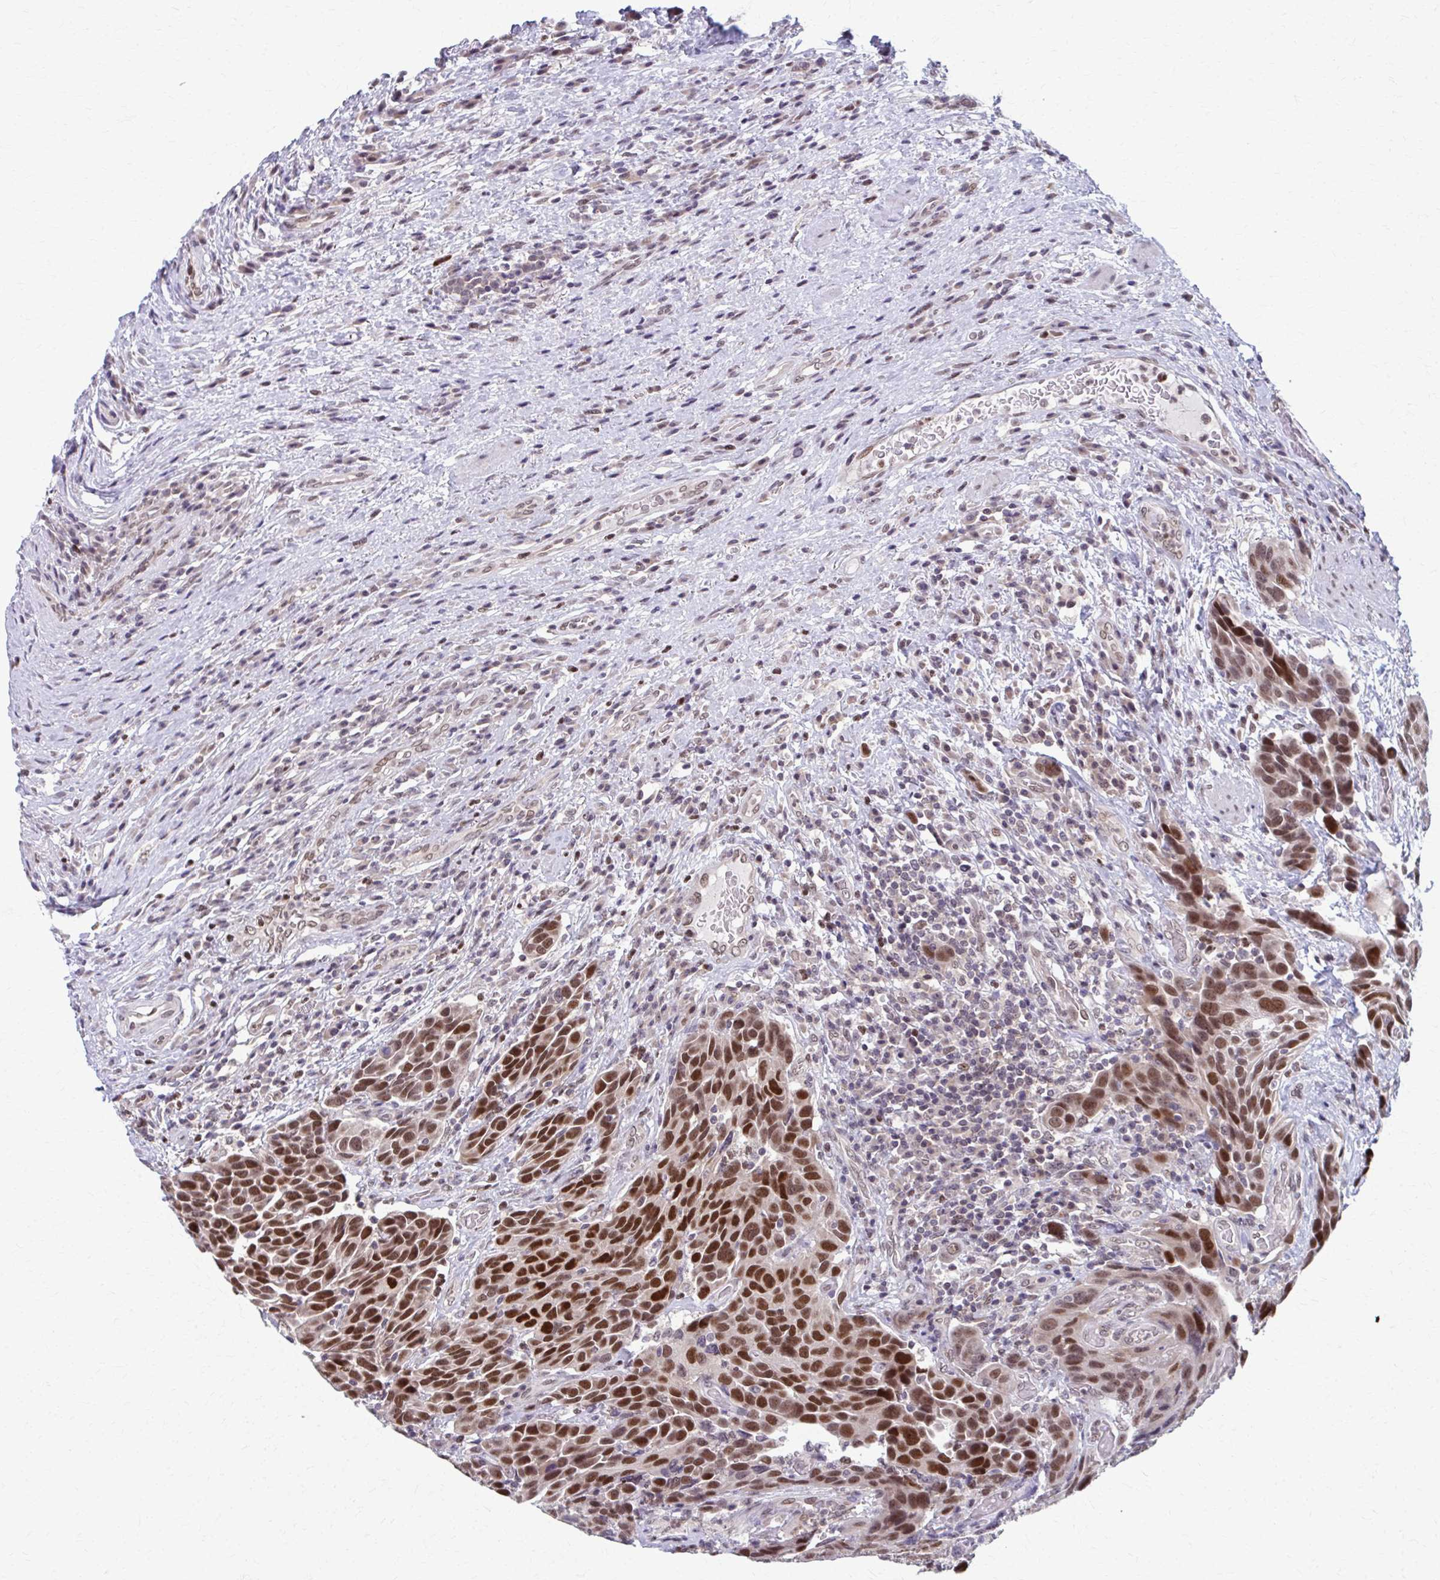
{"staining": {"intensity": "strong", "quantity": ">75%", "location": "nuclear"}, "tissue": "urothelial cancer", "cell_type": "Tumor cells", "image_type": "cancer", "snomed": [{"axis": "morphology", "description": "Urothelial carcinoma, High grade"}, {"axis": "topography", "description": "Urinary bladder"}], "caption": "Immunohistochemistry histopathology image of neoplastic tissue: human high-grade urothelial carcinoma stained using immunohistochemistry (IHC) exhibits high levels of strong protein expression localized specifically in the nuclear of tumor cells, appearing as a nuclear brown color.", "gene": "SETBP1", "patient": {"sex": "female", "age": 70}}